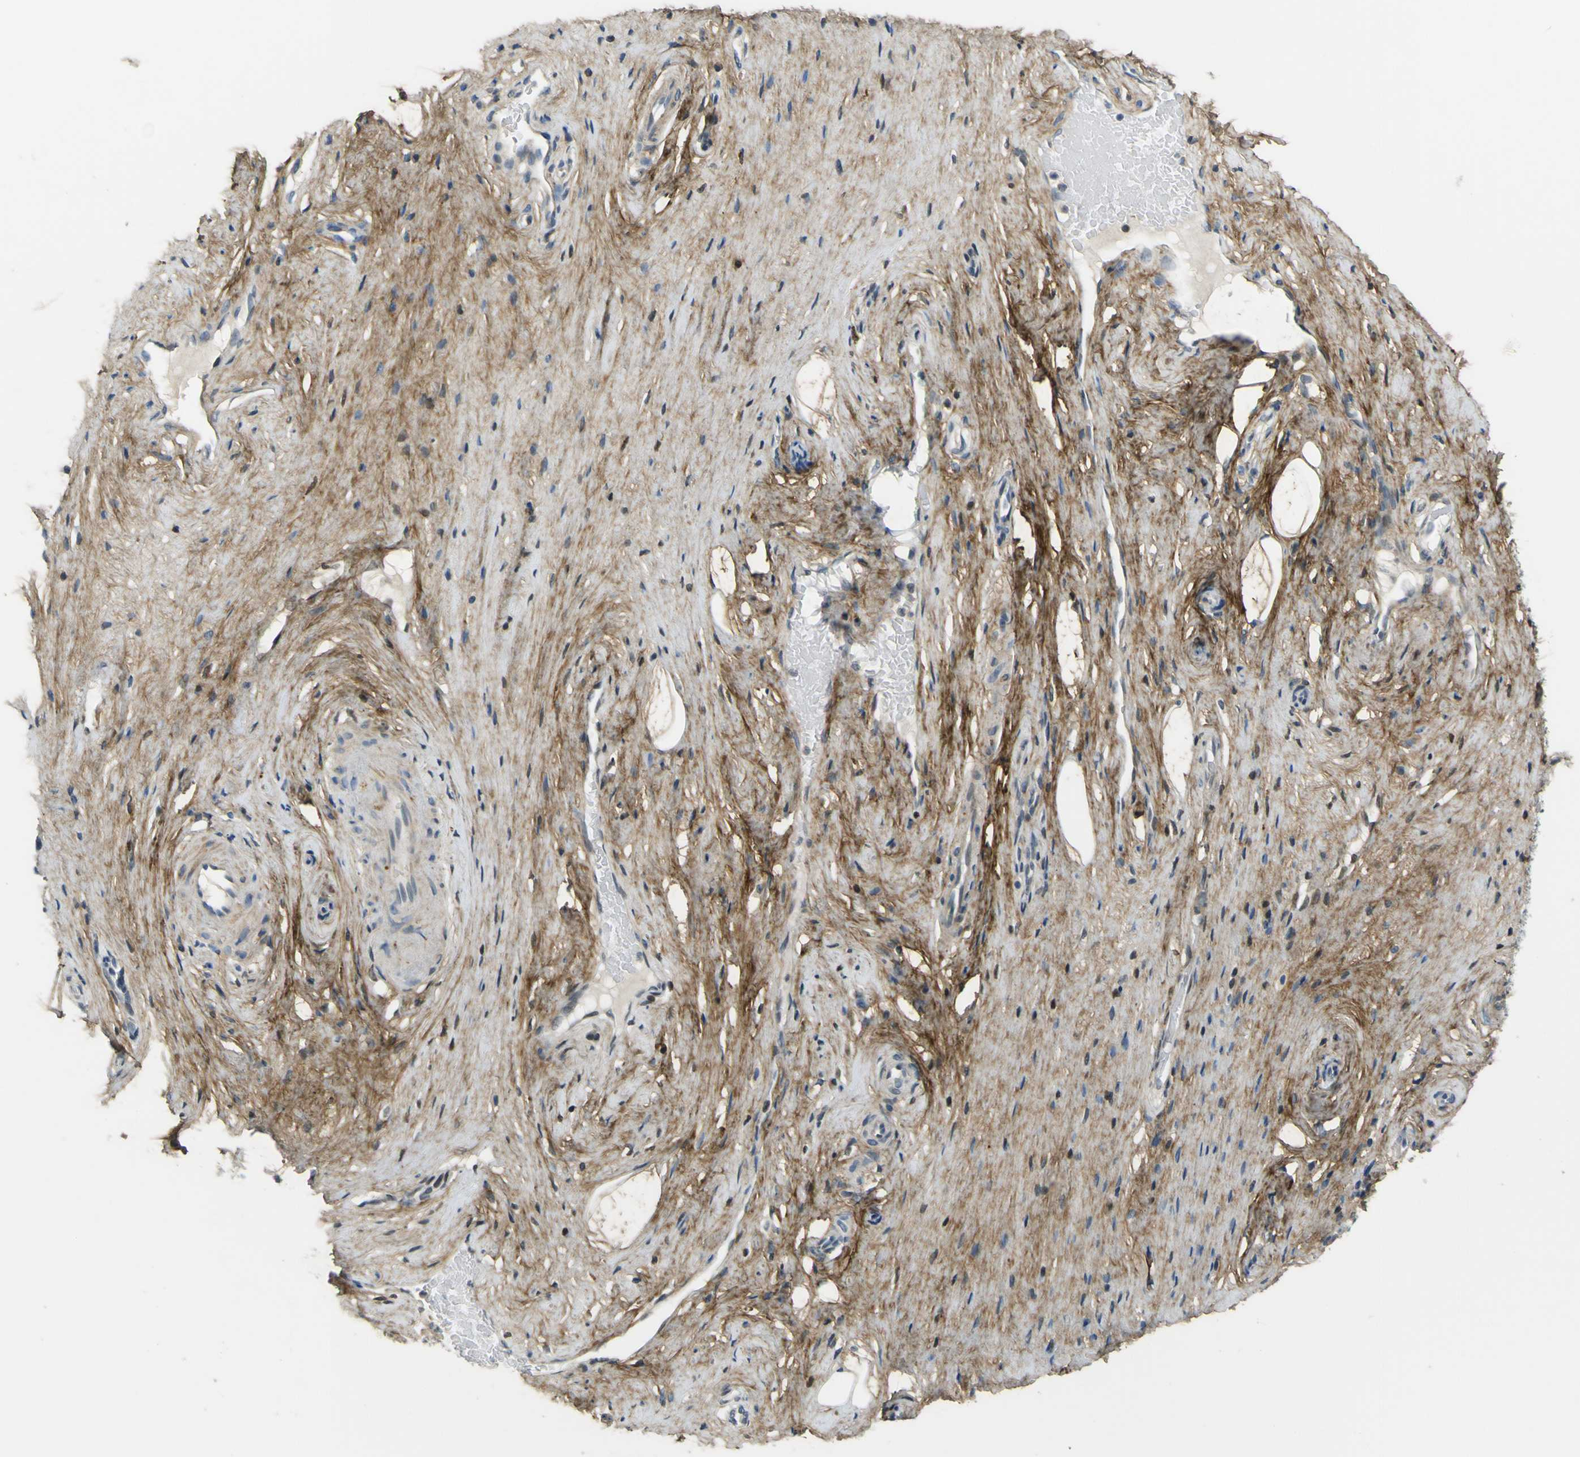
{"staining": {"intensity": "negative", "quantity": "none", "location": "none"}, "tissue": "cervical cancer", "cell_type": "Tumor cells", "image_type": "cancer", "snomed": [{"axis": "morphology", "description": "Squamous cell carcinoma, NOS"}, {"axis": "topography", "description": "Cervix"}], "caption": "The immunohistochemistry (IHC) photomicrograph has no significant staining in tumor cells of squamous cell carcinoma (cervical) tissue.", "gene": "OGN", "patient": {"sex": "female", "age": 51}}